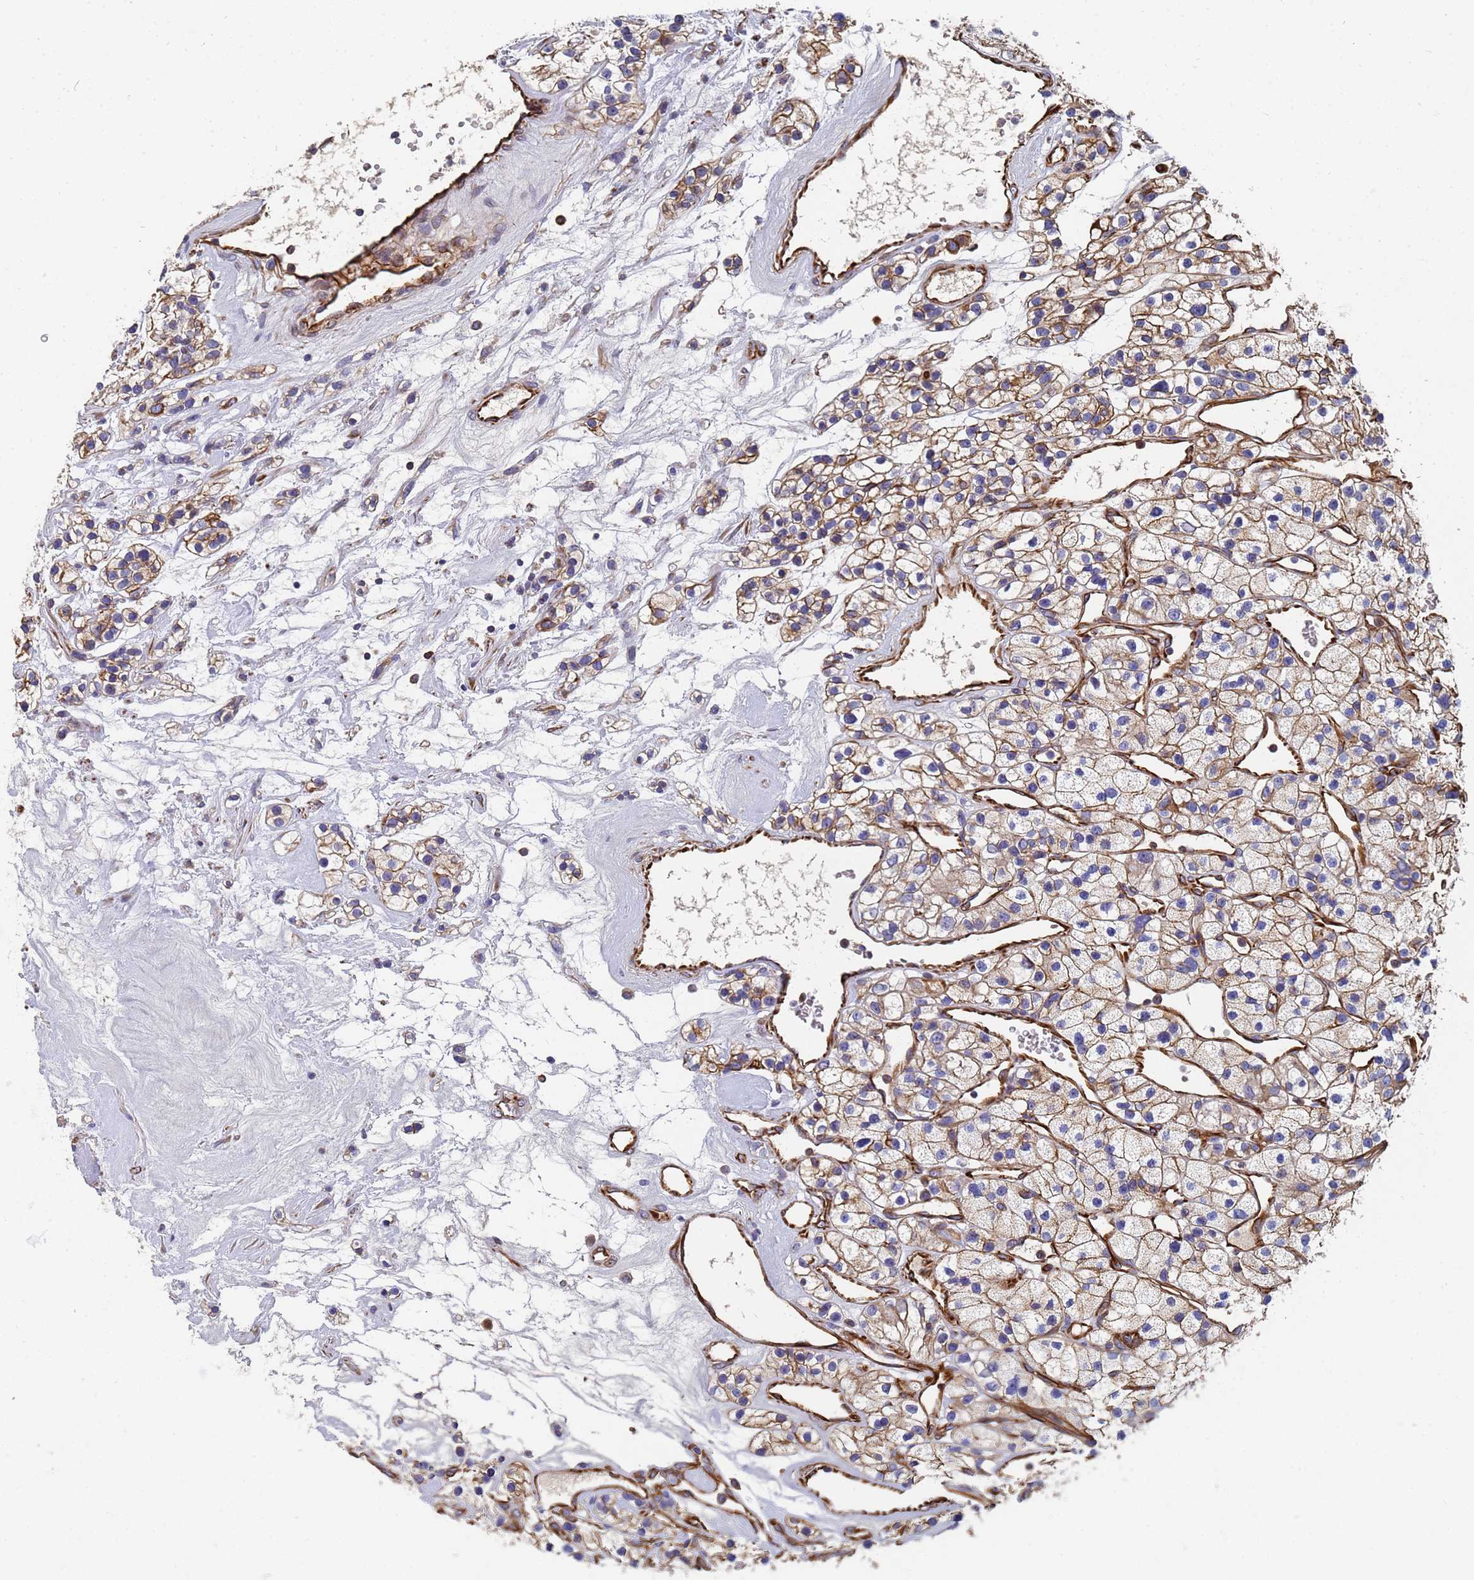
{"staining": {"intensity": "weak", "quantity": ">75%", "location": "cytoplasmic/membranous"}, "tissue": "renal cancer", "cell_type": "Tumor cells", "image_type": "cancer", "snomed": [{"axis": "morphology", "description": "Adenocarcinoma, NOS"}, {"axis": "topography", "description": "Kidney"}], "caption": "Immunohistochemistry (IHC) histopathology image of neoplastic tissue: human renal cancer (adenocarcinoma) stained using IHC demonstrates low levels of weak protein expression localized specifically in the cytoplasmic/membranous of tumor cells, appearing as a cytoplasmic/membranous brown color.", "gene": "SYT13", "patient": {"sex": "female", "age": 57}}